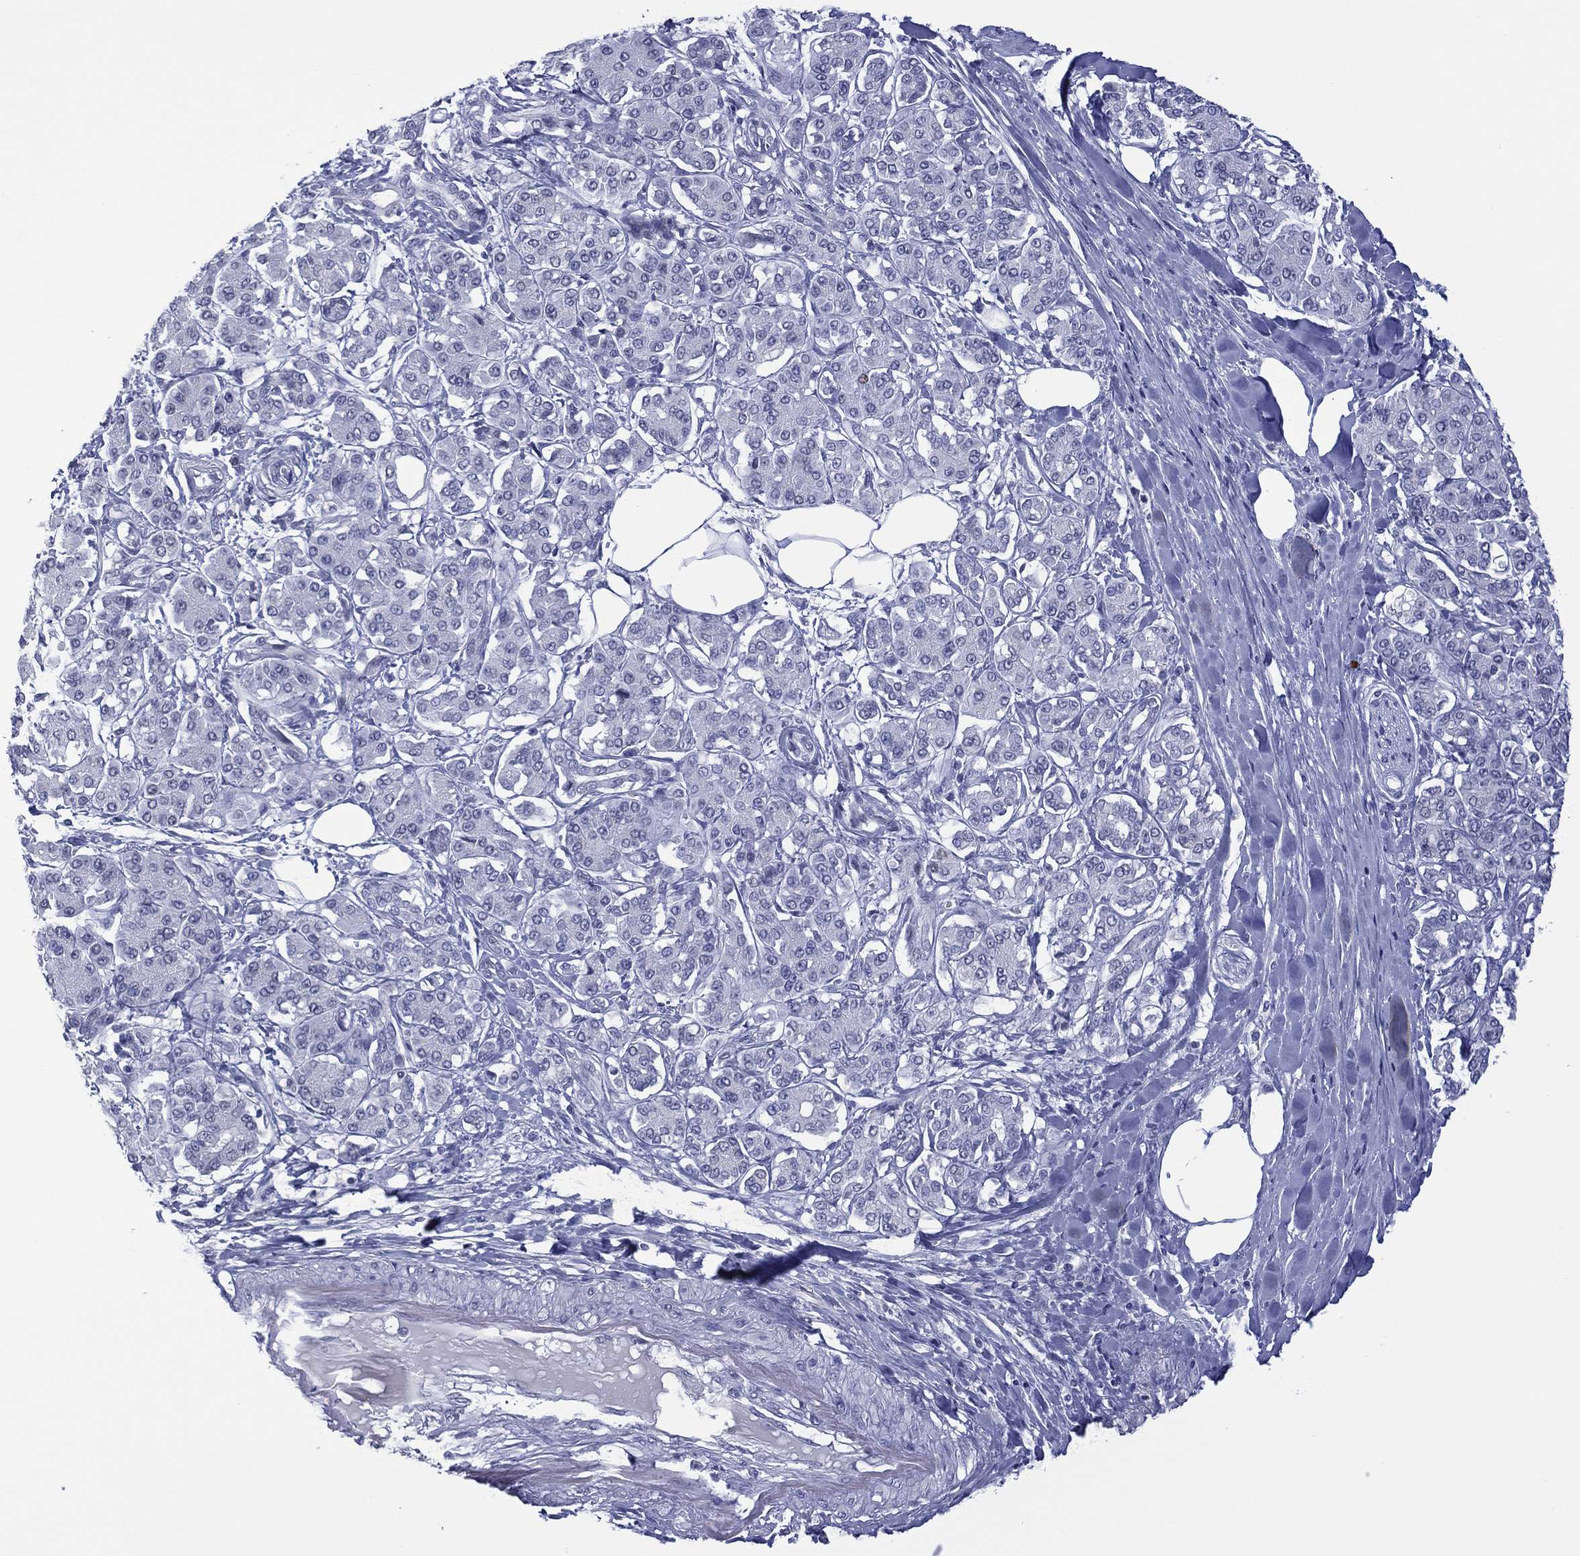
{"staining": {"intensity": "negative", "quantity": "none", "location": "none"}, "tissue": "pancreatic cancer", "cell_type": "Tumor cells", "image_type": "cancer", "snomed": [{"axis": "morphology", "description": "Adenocarcinoma, NOS"}, {"axis": "topography", "description": "Pancreas"}], "caption": "The photomicrograph shows no significant expression in tumor cells of pancreatic adenocarcinoma. The staining is performed using DAB (3,3'-diaminobenzidine) brown chromogen with nuclei counter-stained in using hematoxylin.", "gene": "UTF1", "patient": {"sex": "female", "age": 56}}